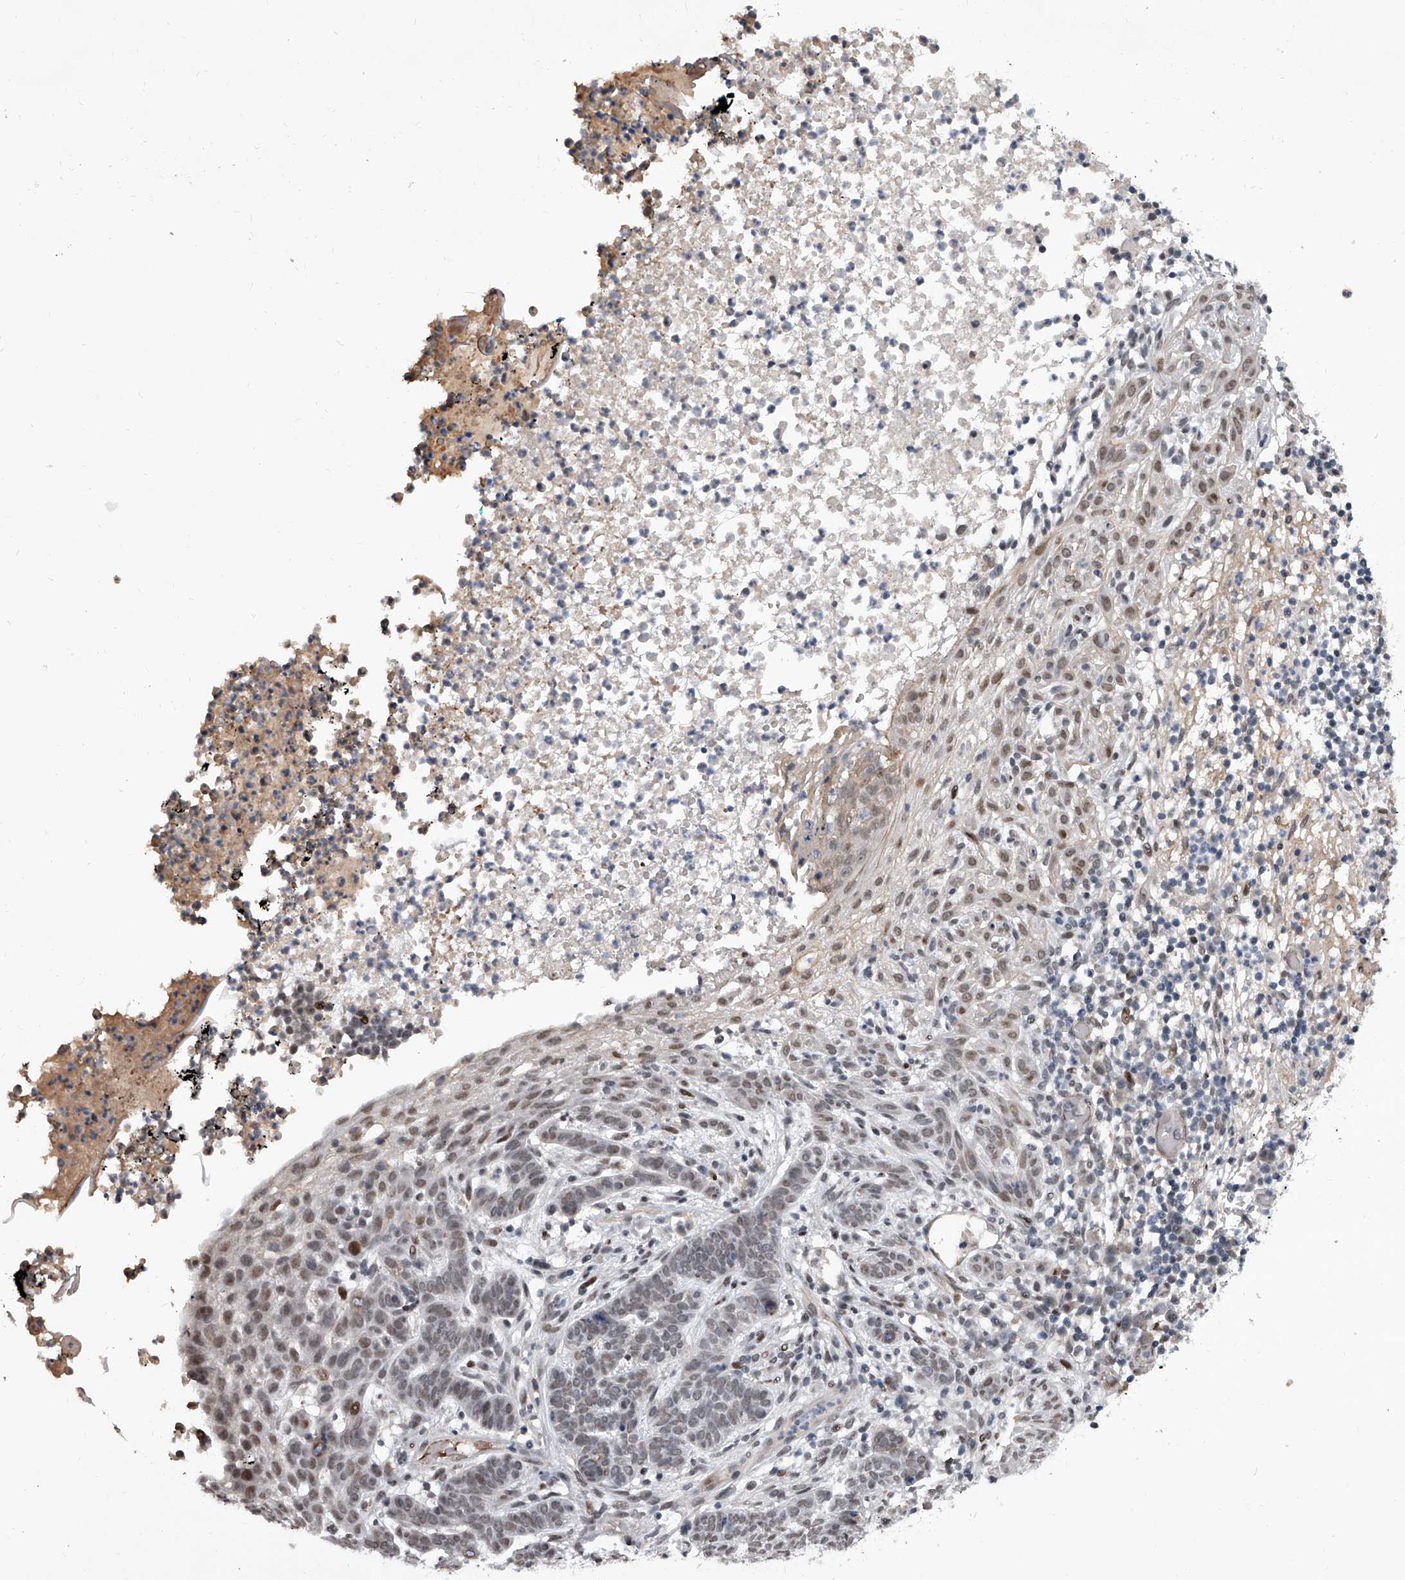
{"staining": {"intensity": "negative", "quantity": "none", "location": "none"}, "tissue": "skin cancer", "cell_type": "Tumor cells", "image_type": "cancer", "snomed": [{"axis": "morphology", "description": "Normal tissue, NOS"}, {"axis": "morphology", "description": "Basal cell carcinoma"}, {"axis": "topography", "description": "Skin"}], "caption": "A high-resolution micrograph shows IHC staining of skin cancer (basal cell carcinoma), which displays no significant expression in tumor cells. (Stains: DAB immunohistochemistry (IHC) with hematoxylin counter stain, Microscopy: brightfield microscopy at high magnification).", "gene": "ZNF426", "patient": {"sex": "male", "age": 64}}